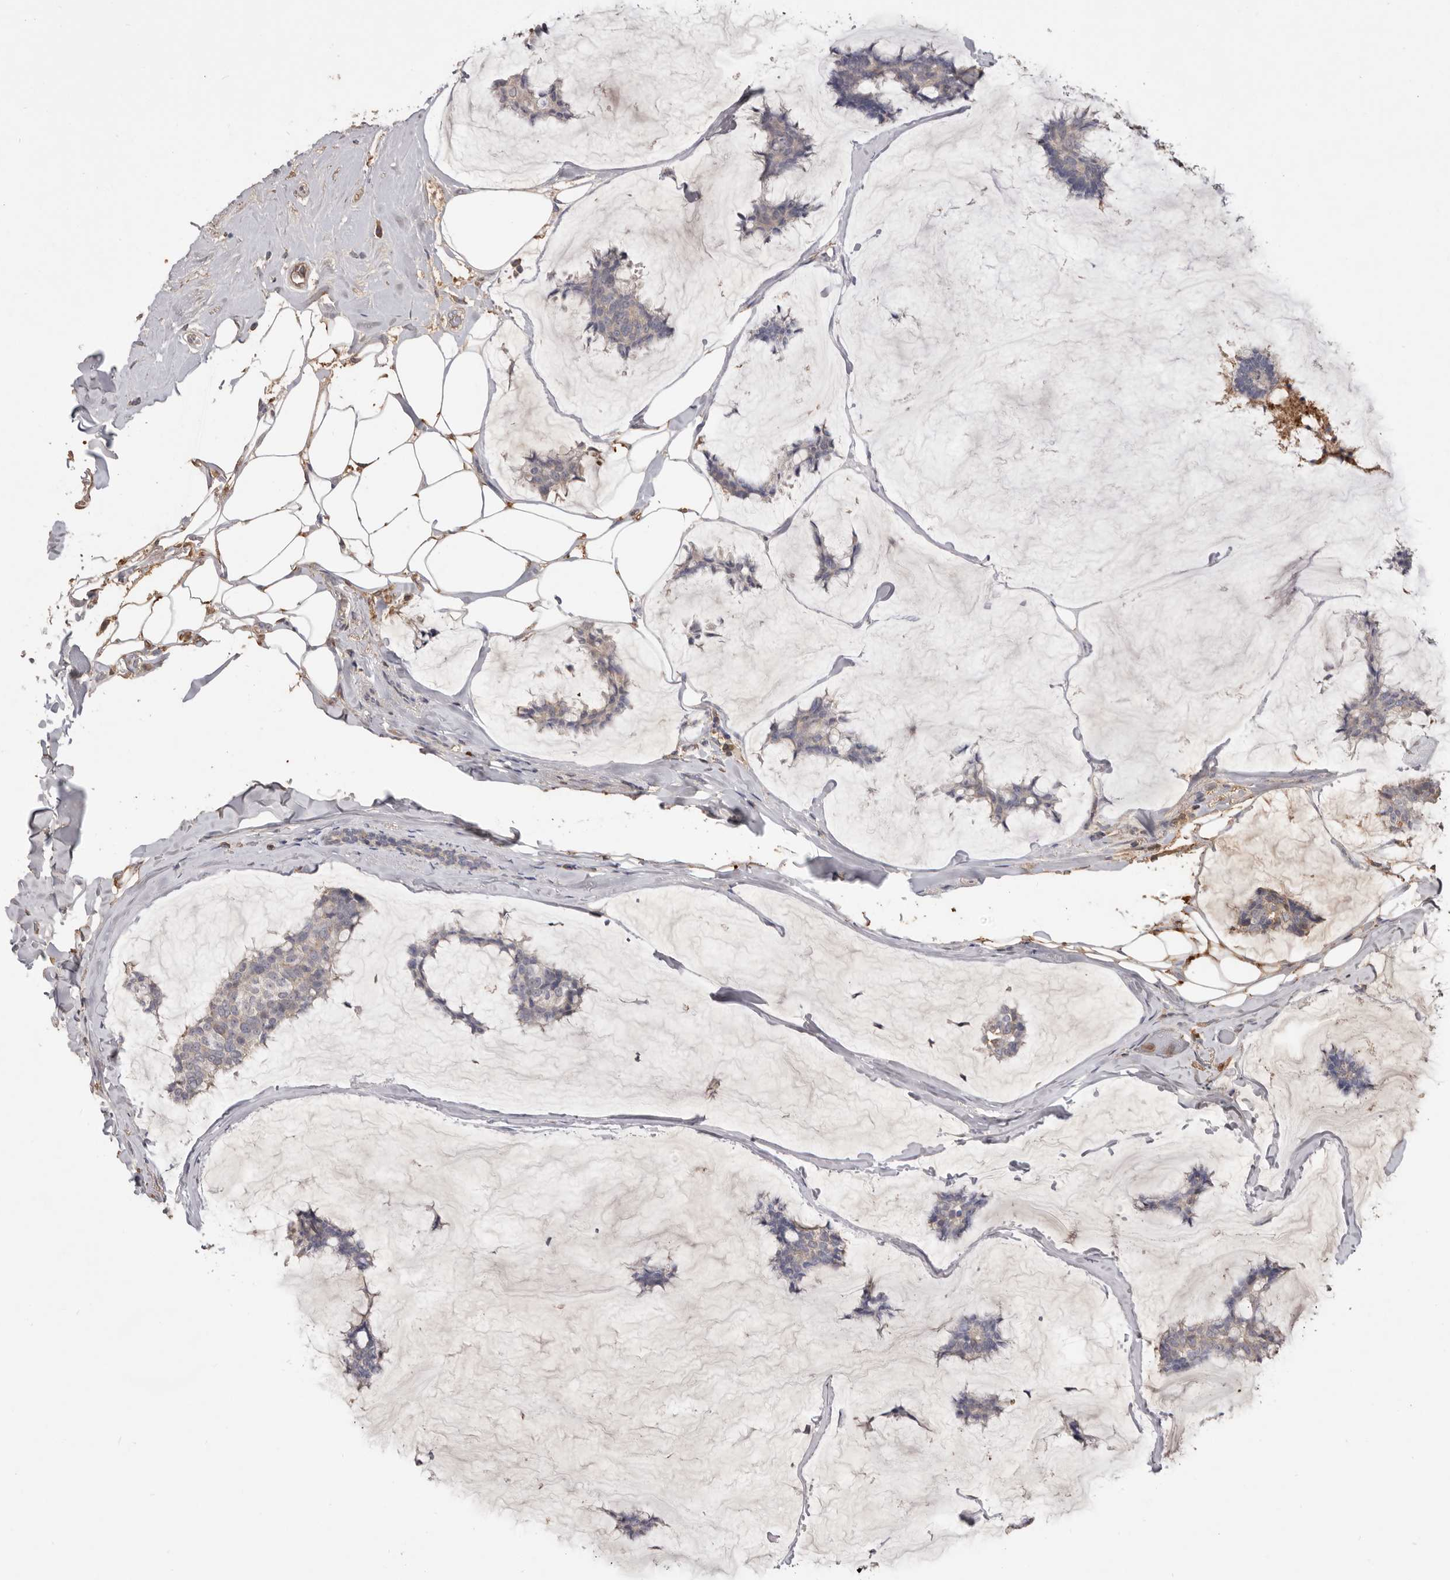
{"staining": {"intensity": "weak", "quantity": "<25%", "location": "cytoplasmic/membranous"}, "tissue": "breast cancer", "cell_type": "Tumor cells", "image_type": "cancer", "snomed": [{"axis": "morphology", "description": "Duct carcinoma"}, {"axis": "topography", "description": "Breast"}], "caption": "Tumor cells show no significant staining in breast intraductal carcinoma.", "gene": "HCAR2", "patient": {"sex": "female", "age": 93}}